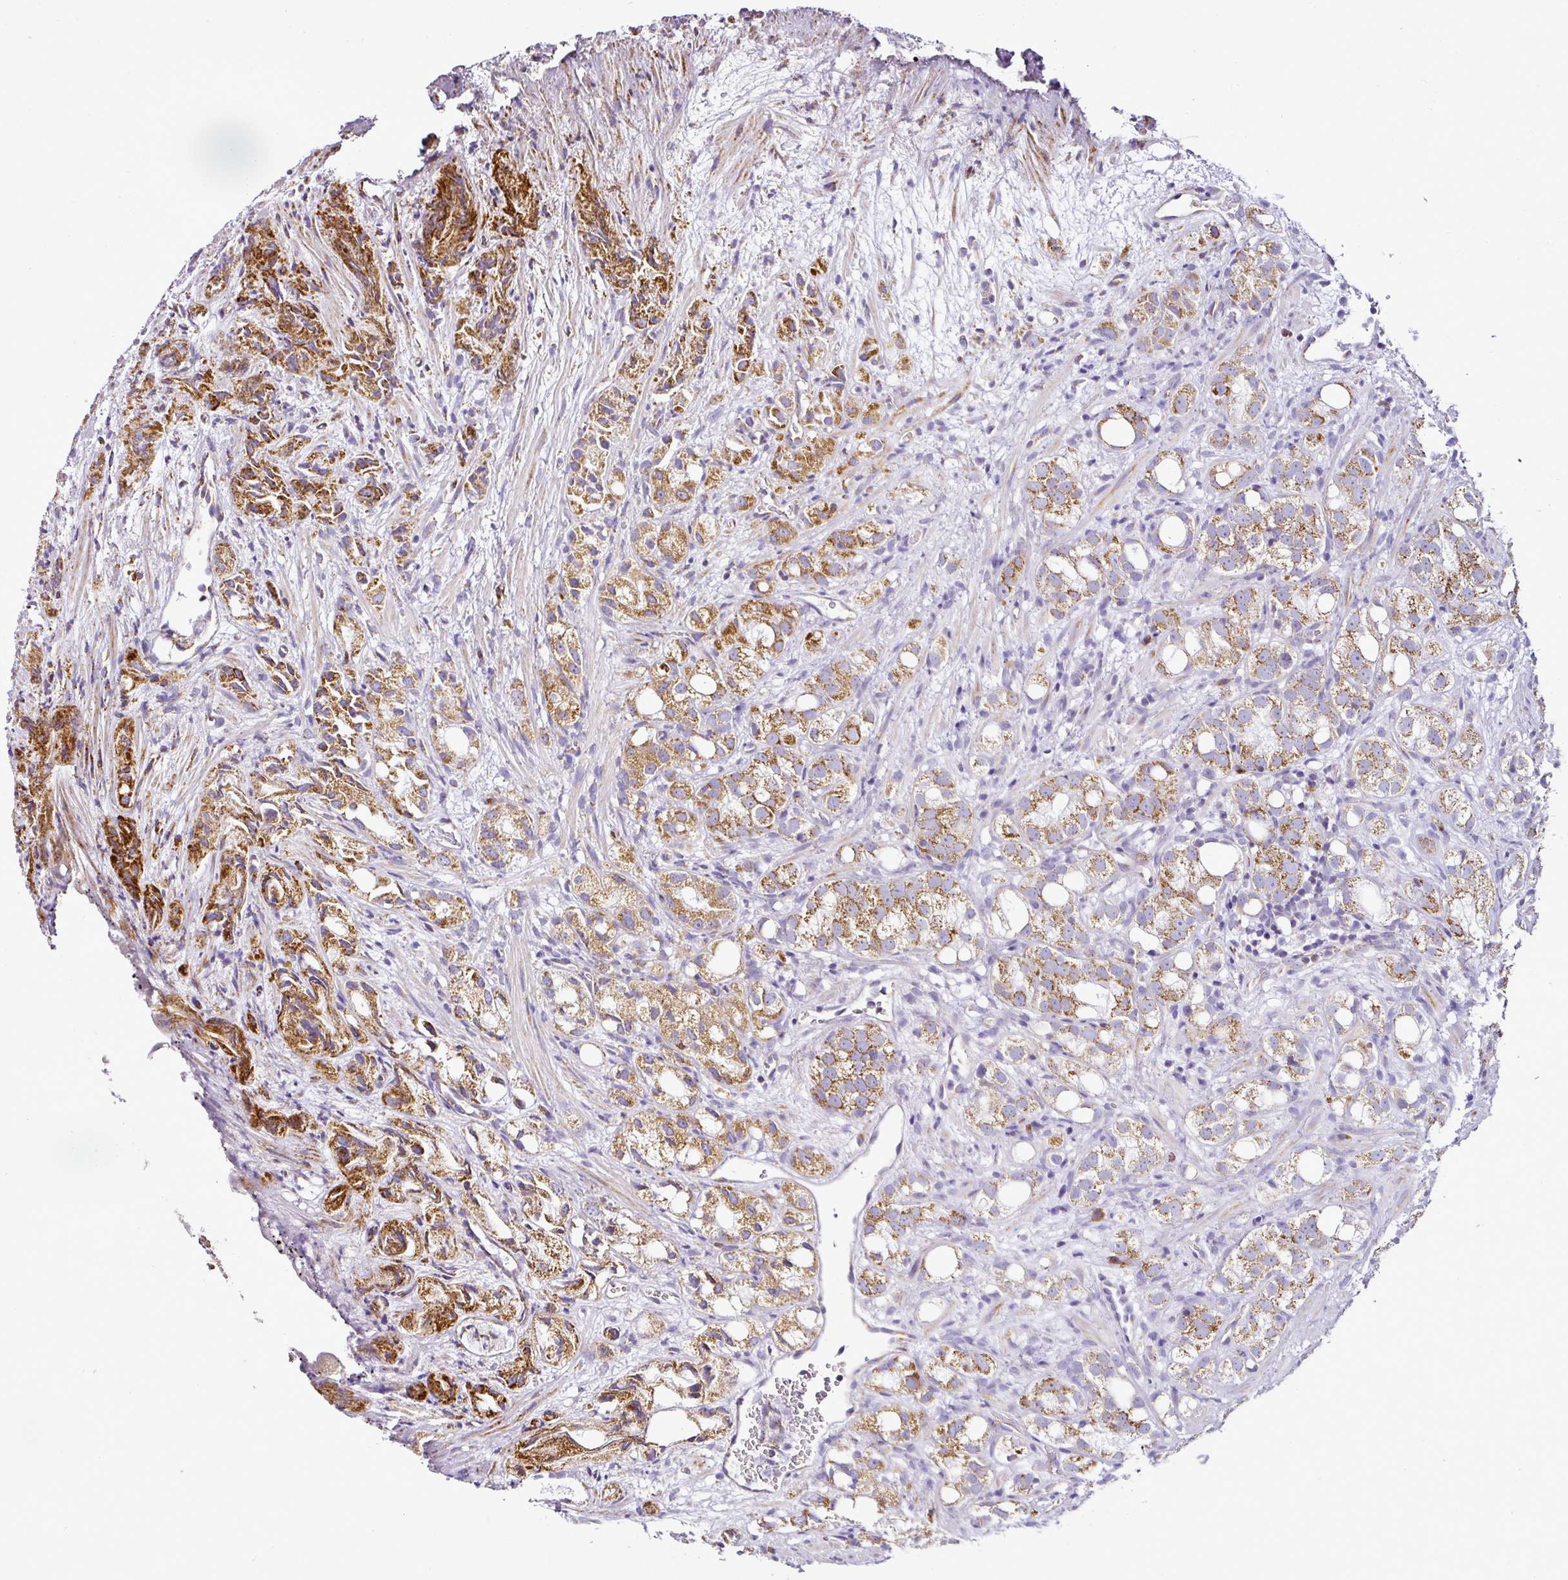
{"staining": {"intensity": "moderate", "quantity": ">75%", "location": "cytoplasmic/membranous"}, "tissue": "prostate cancer", "cell_type": "Tumor cells", "image_type": "cancer", "snomed": [{"axis": "morphology", "description": "Adenocarcinoma, High grade"}, {"axis": "topography", "description": "Prostate"}], "caption": "A photomicrograph of prostate cancer (high-grade adenocarcinoma) stained for a protein displays moderate cytoplasmic/membranous brown staining in tumor cells.", "gene": "DPAGT1", "patient": {"sex": "male", "age": 82}}